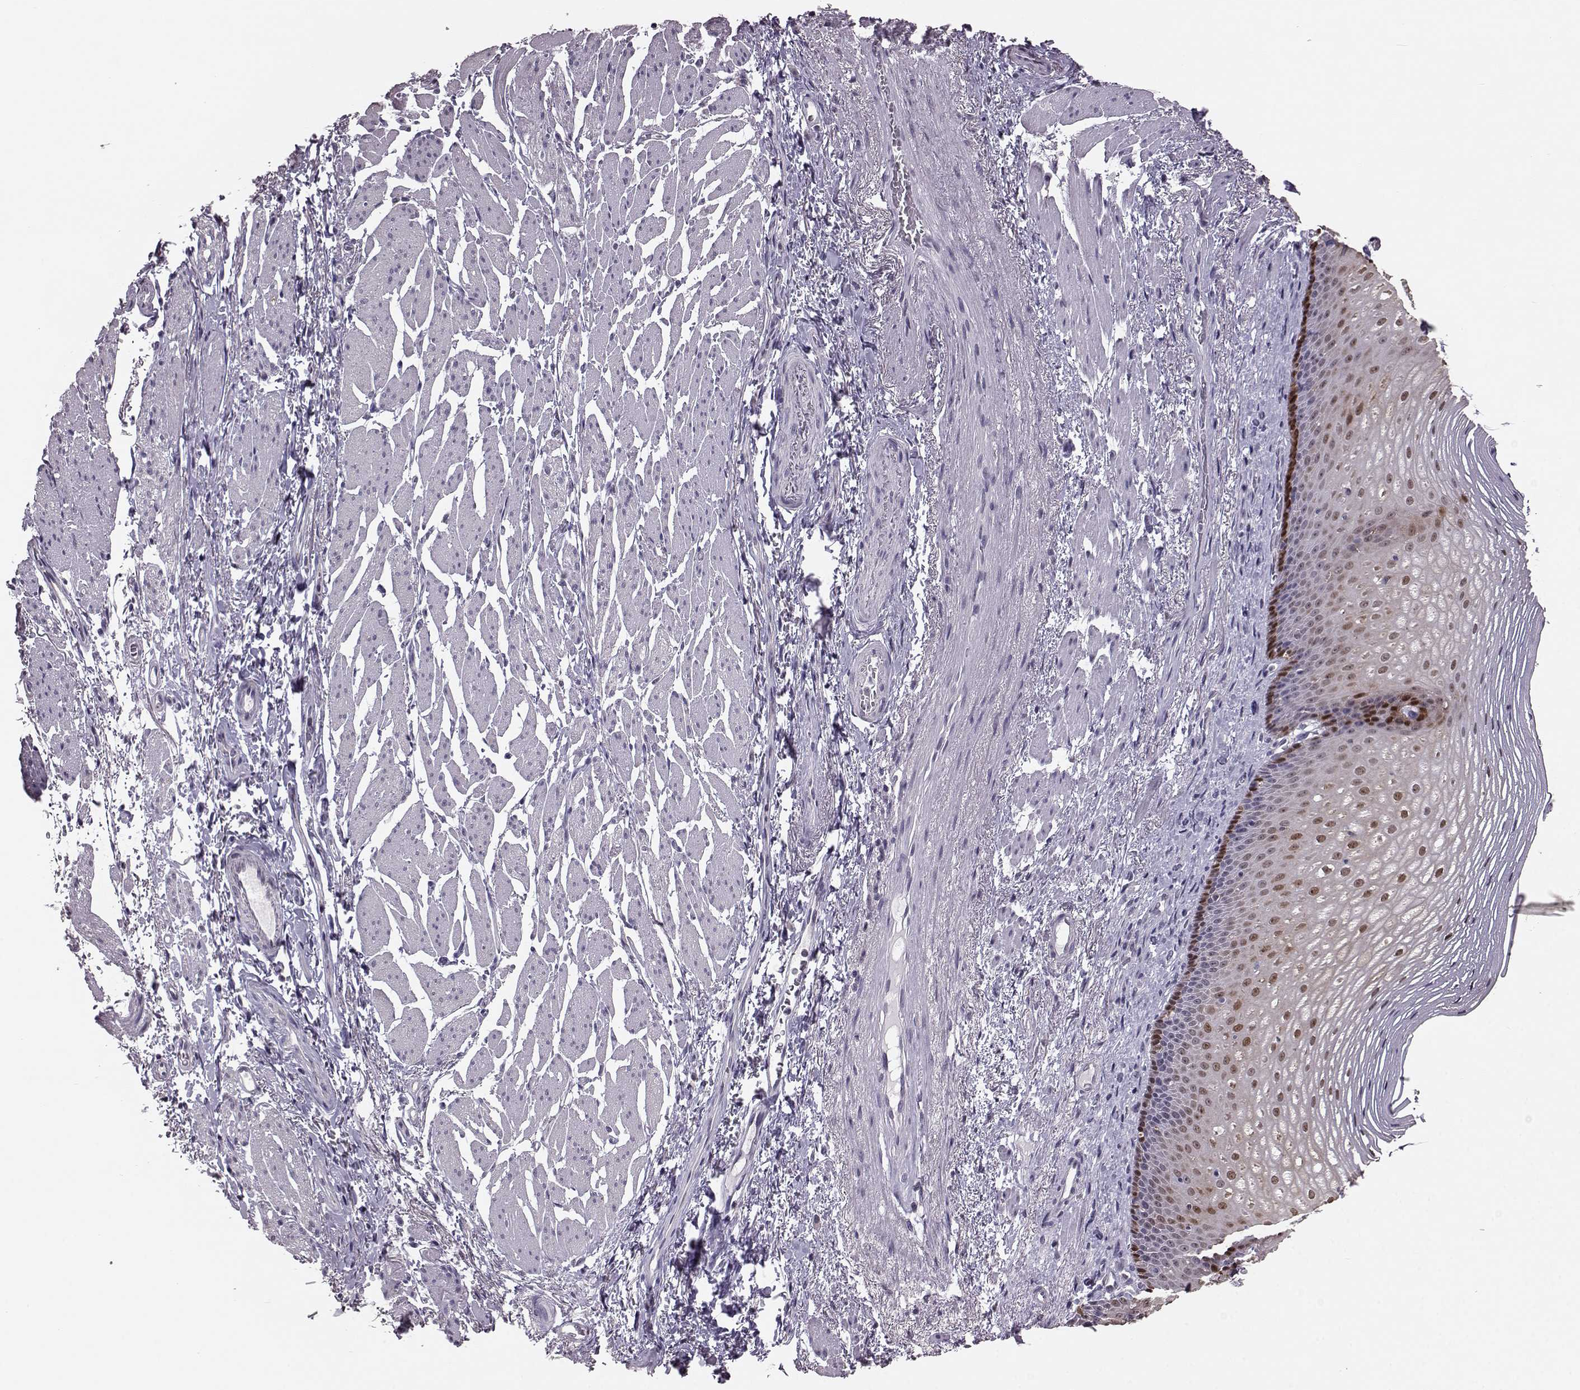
{"staining": {"intensity": "moderate", "quantity": "25%-75%", "location": "nuclear"}, "tissue": "esophagus", "cell_type": "Squamous epithelial cells", "image_type": "normal", "snomed": [{"axis": "morphology", "description": "Normal tissue, NOS"}, {"axis": "topography", "description": "Esophagus"}], "caption": "Esophagus stained with immunohistochemistry (IHC) demonstrates moderate nuclear staining in about 25%-75% of squamous epithelial cells.", "gene": "ALDH3A1", "patient": {"sex": "male", "age": 76}}